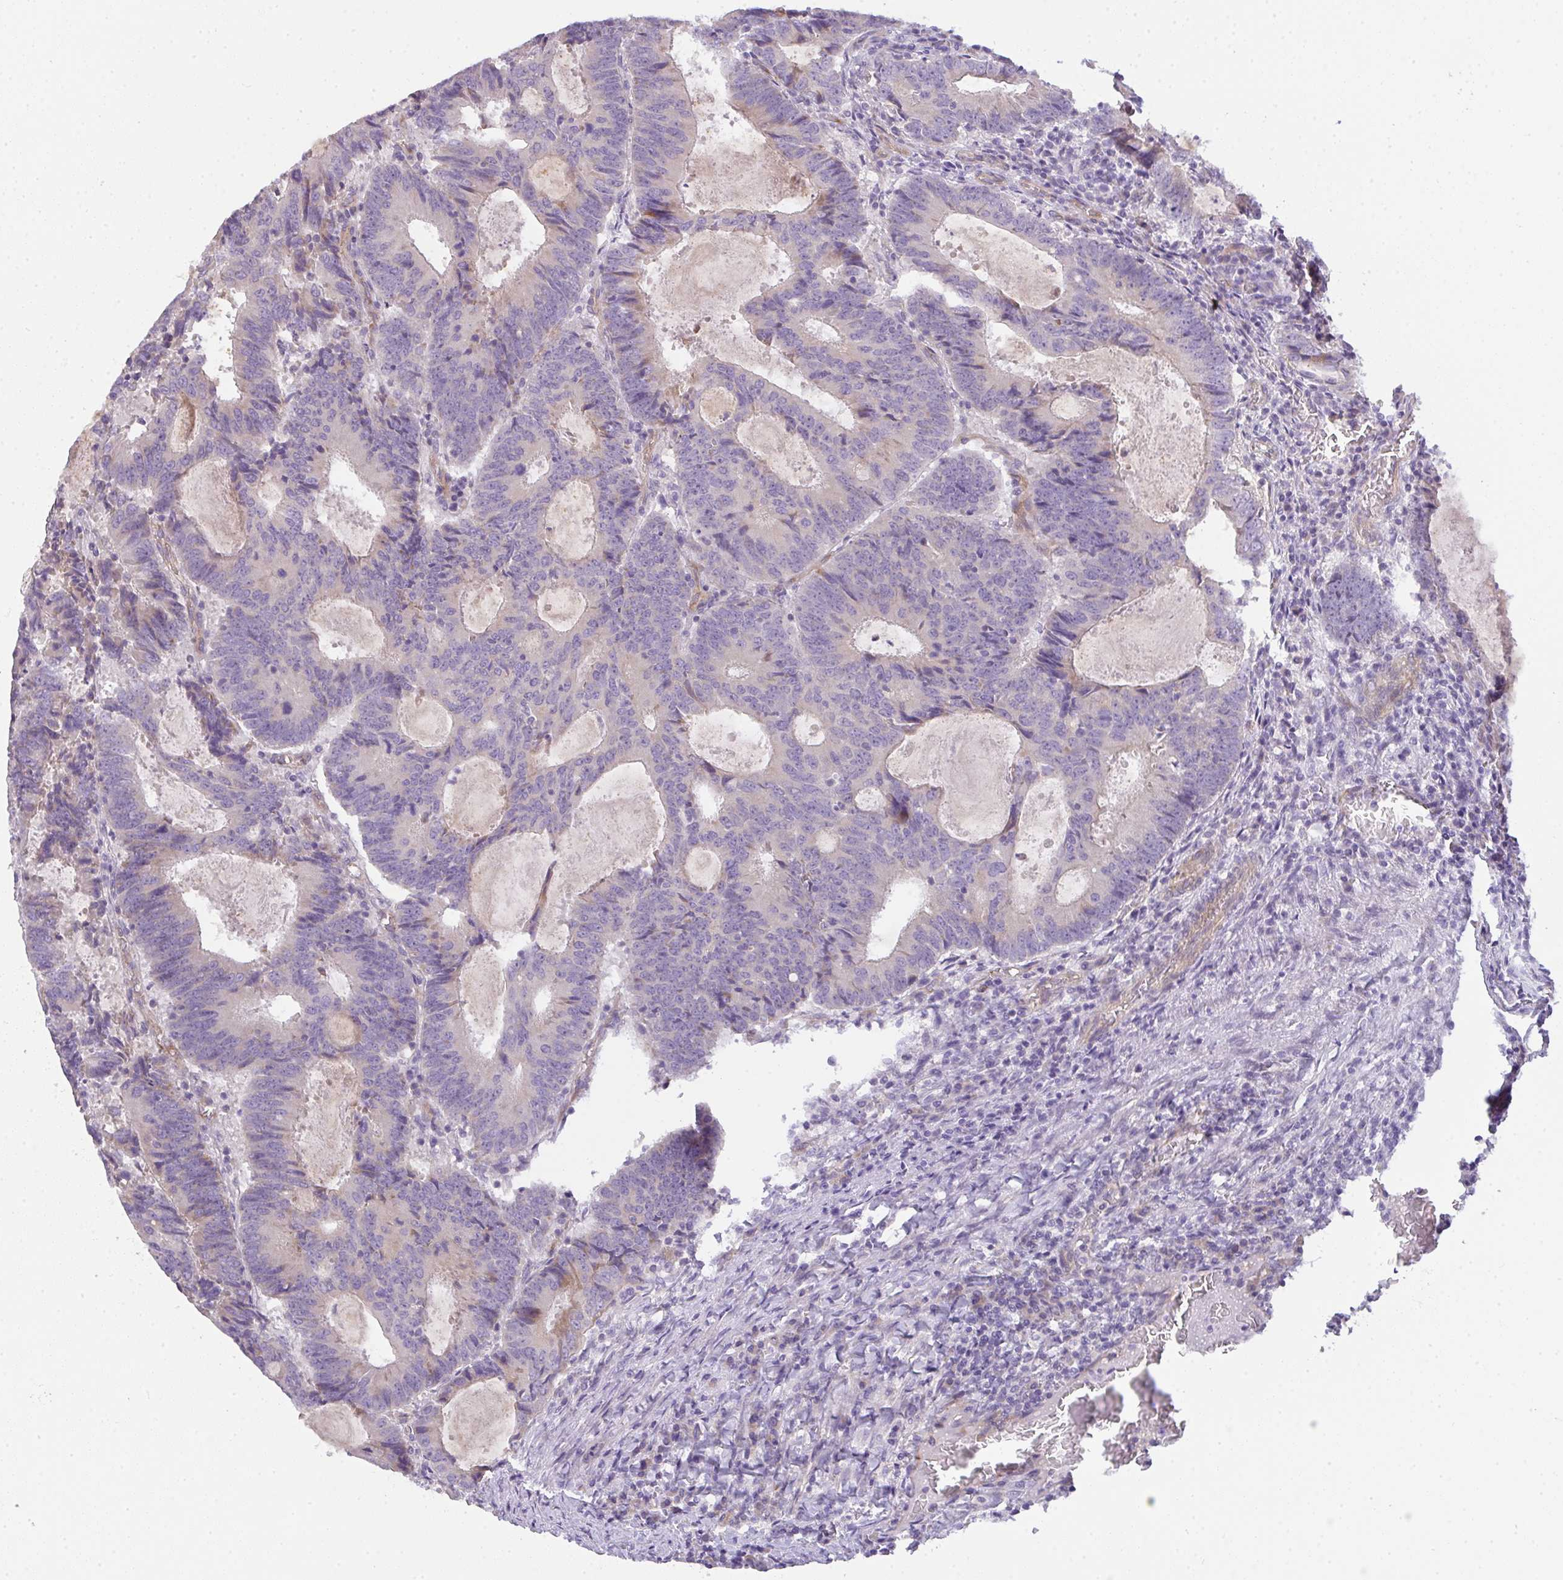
{"staining": {"intensity": "moderate", "quantity": "<25%", "location": "cytoplasmic/membranous"}, "tissue": "colorectal cancer", "cell_type": "Tumor cells", "image_type": "cancer", "snomed": [{"axis": "morphology", "description": "Adenocarcinoma, NOS"}, {"axis": "topography", "description": "Colon"}], "caption": "Protein analysis of colorectal adenocarcinoma tissue exhibits moderate cytoplasmic/membranous staining in approximately <25% of tumor cells.", "gene": "FILIP1", "patient": {"sex": "male", "age": 67}}